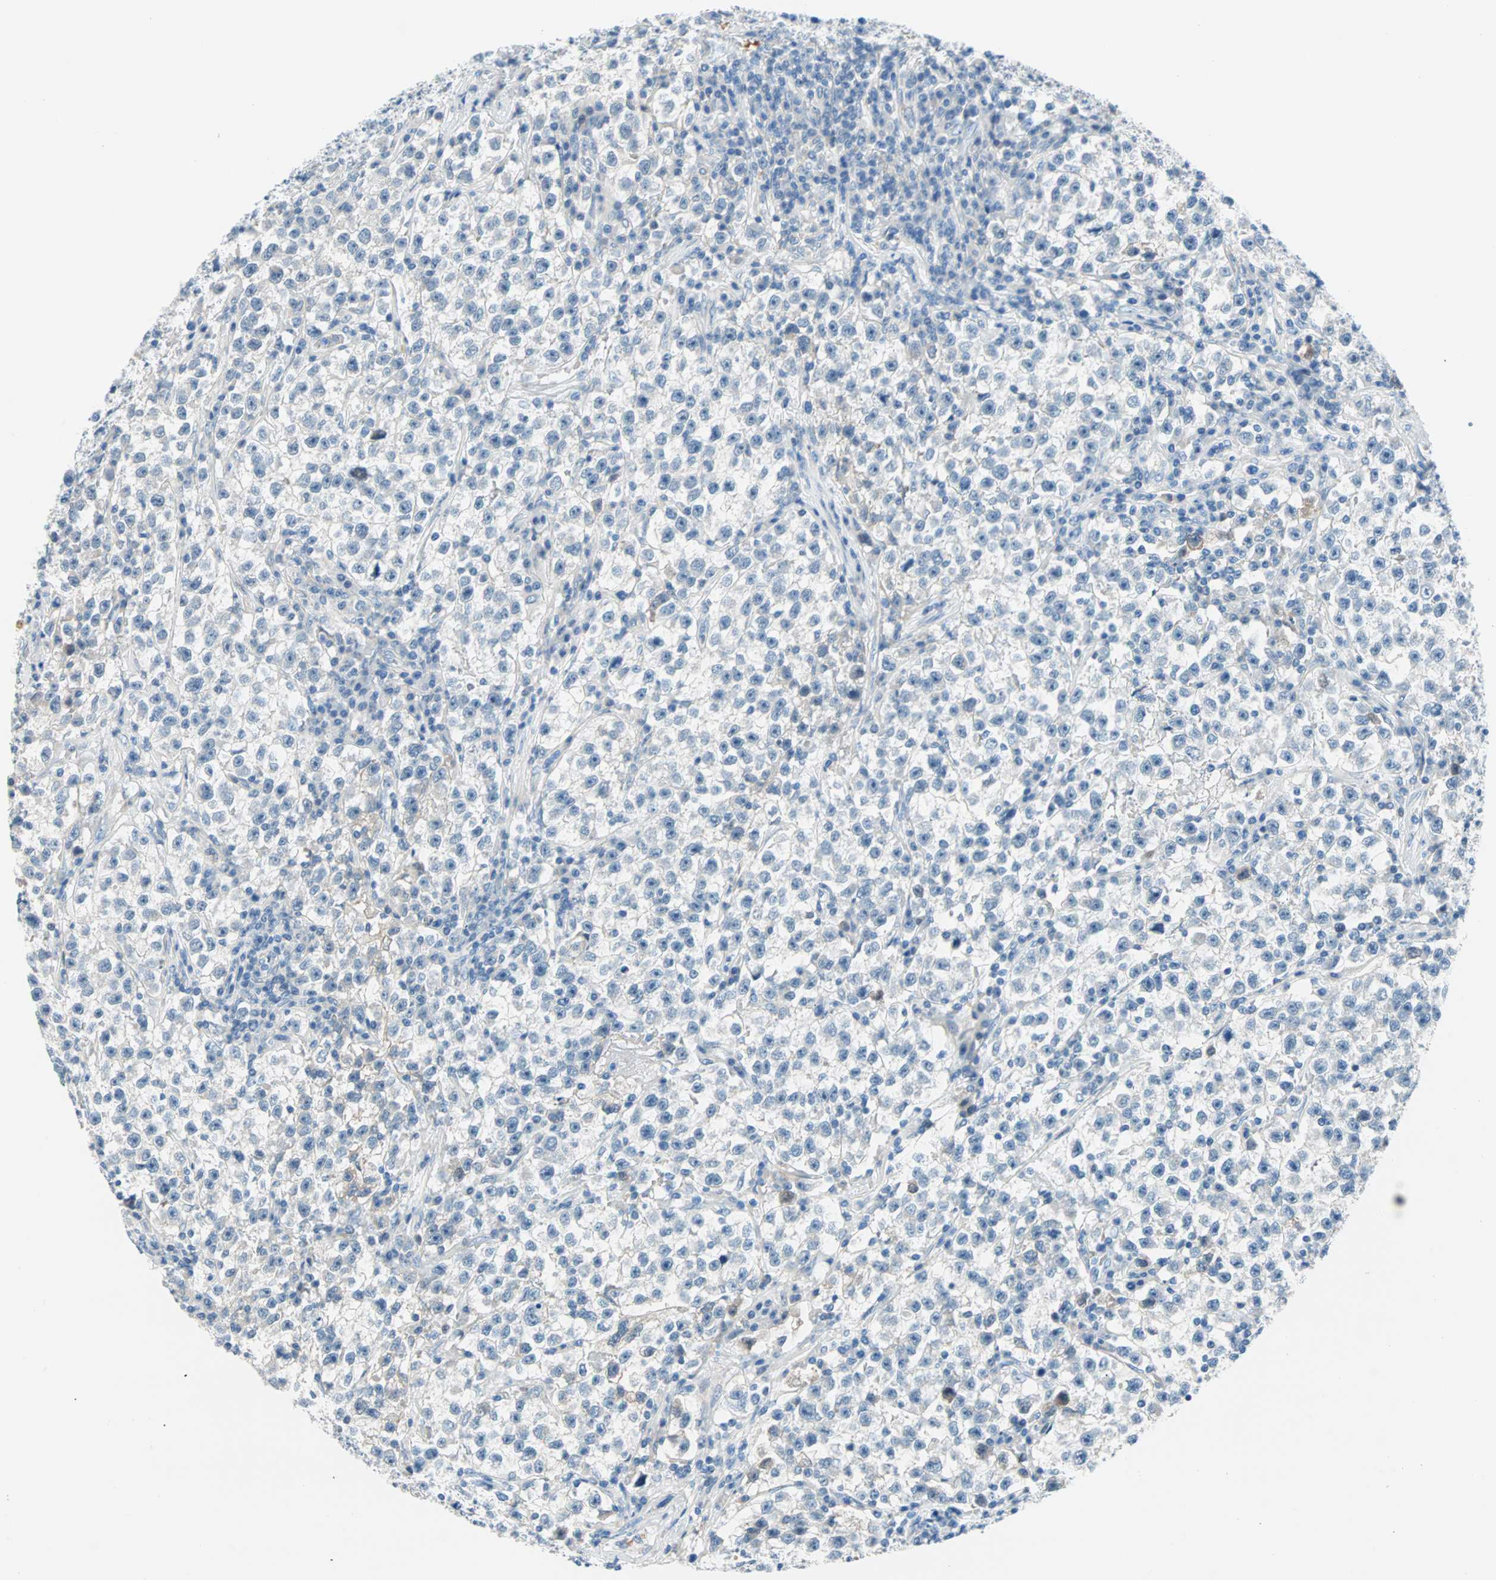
{"staining": {"intensity": "negative", "quantity": "none", "location": "none"}, "tissue": "testis cancer", "cell_type": "Tumor cells", "image_type": "cancer", "snomed": [{"axis": "morphology", "description": "Seminoma, NOS"}, {"axis": "topography", "description": "Testis"}], "caption": "An immunohistochemistry (IHC) photomicrograph of seminoma (testis) is shown. There is no staining in tumor cells of seminoma (testis).", "gene": "TMEM163", "patient": {"sex": "male", "age": 22}}